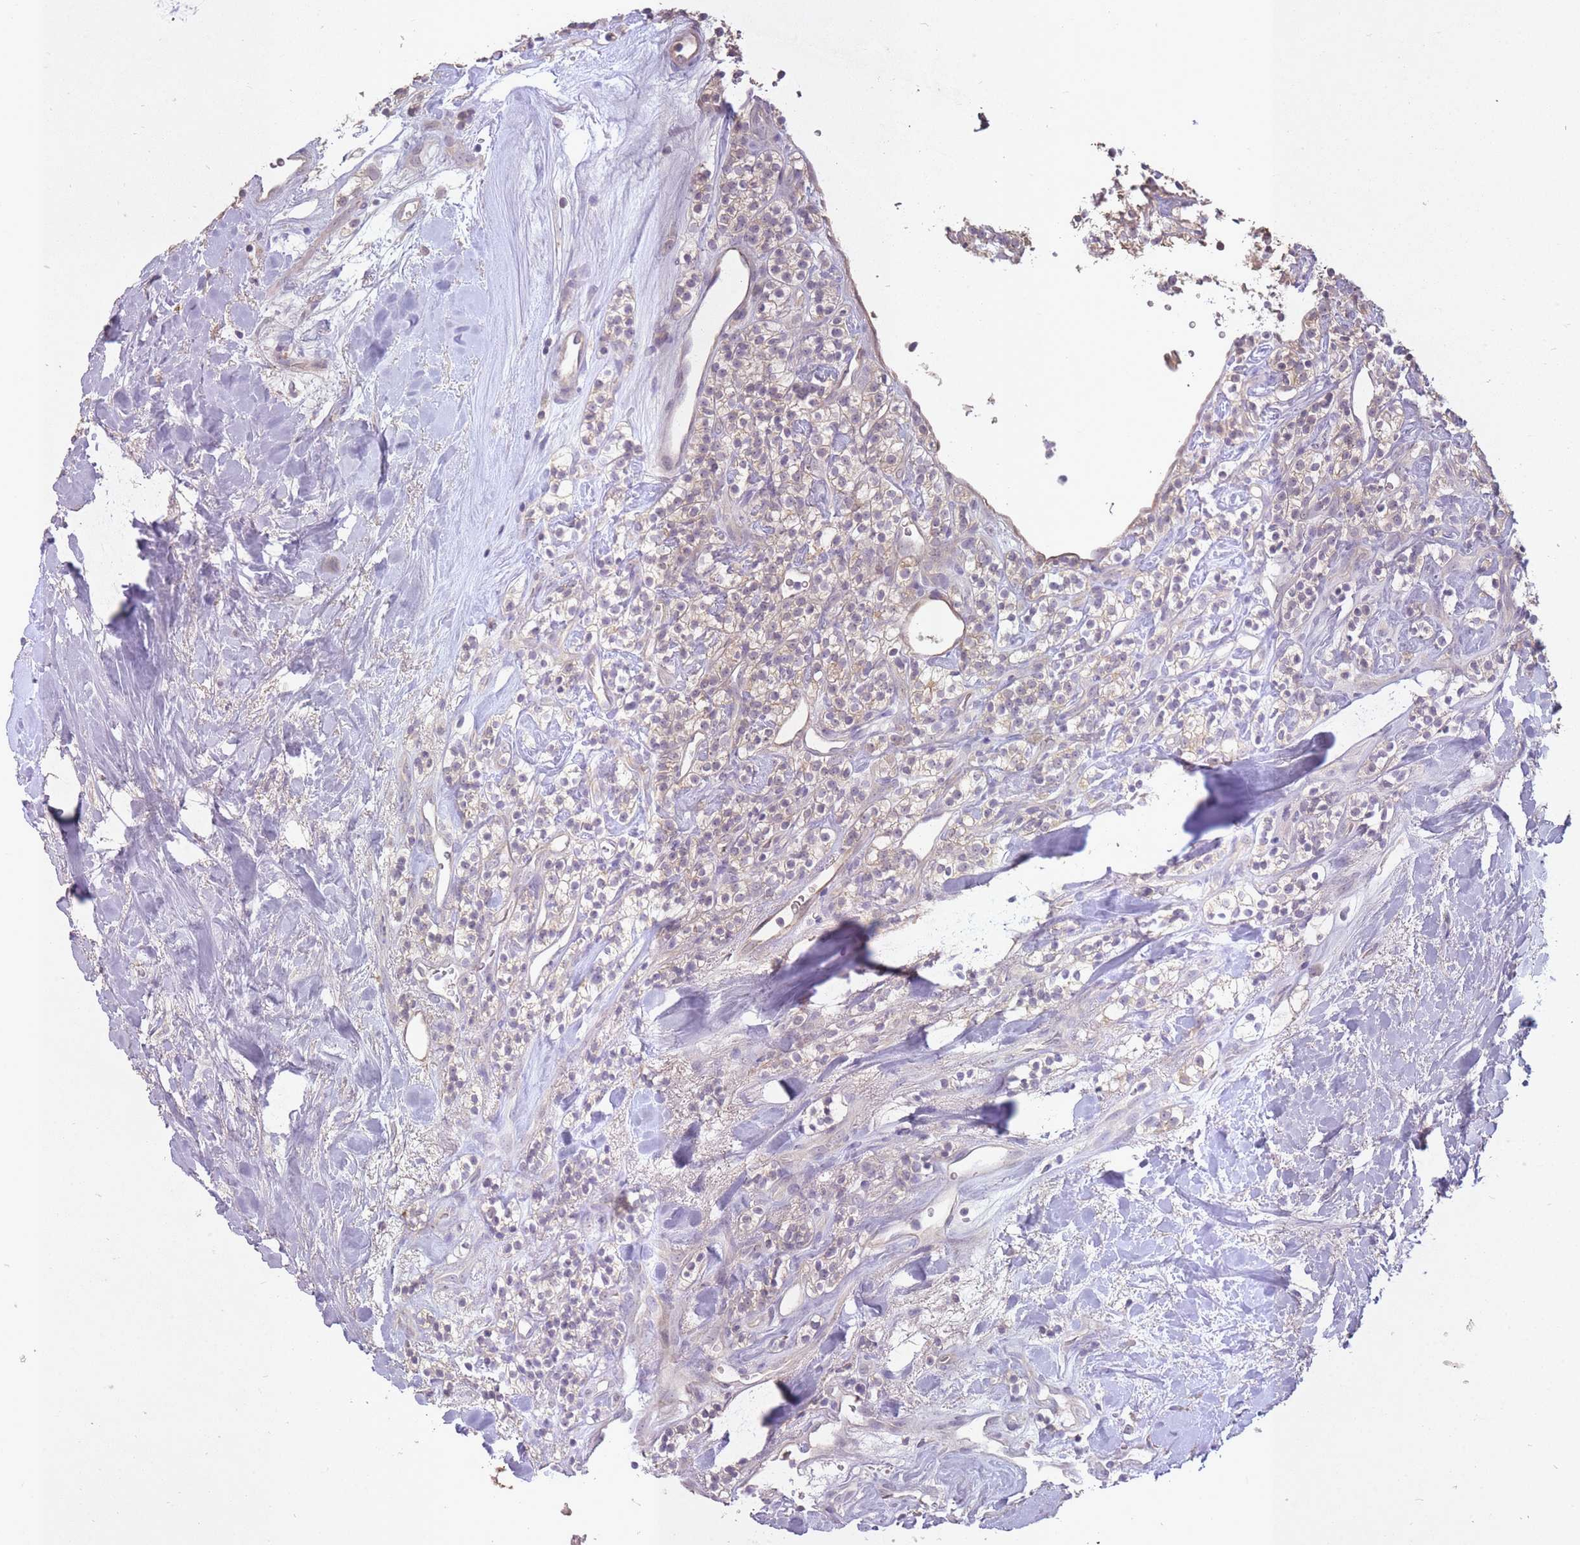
{"staining": {"intensity": "negative", "quantity": "none", "location": "none"}, "tissue": "renal cancer", "cell_type": "Tumor cells", "image_type": "cancer", "snomed": [{"axis": "morphology", "description": "Adenocarcinoma, NOS"}, {"axis": "topography", "description": "Kidney"}], "caption": "This is an immunohistochemistry (IHC) photomicrograph of renal cancer. There is no expression in tumor cells.", "gene": "LRATD2", "patient": {"sex": "male", "age": 77}}